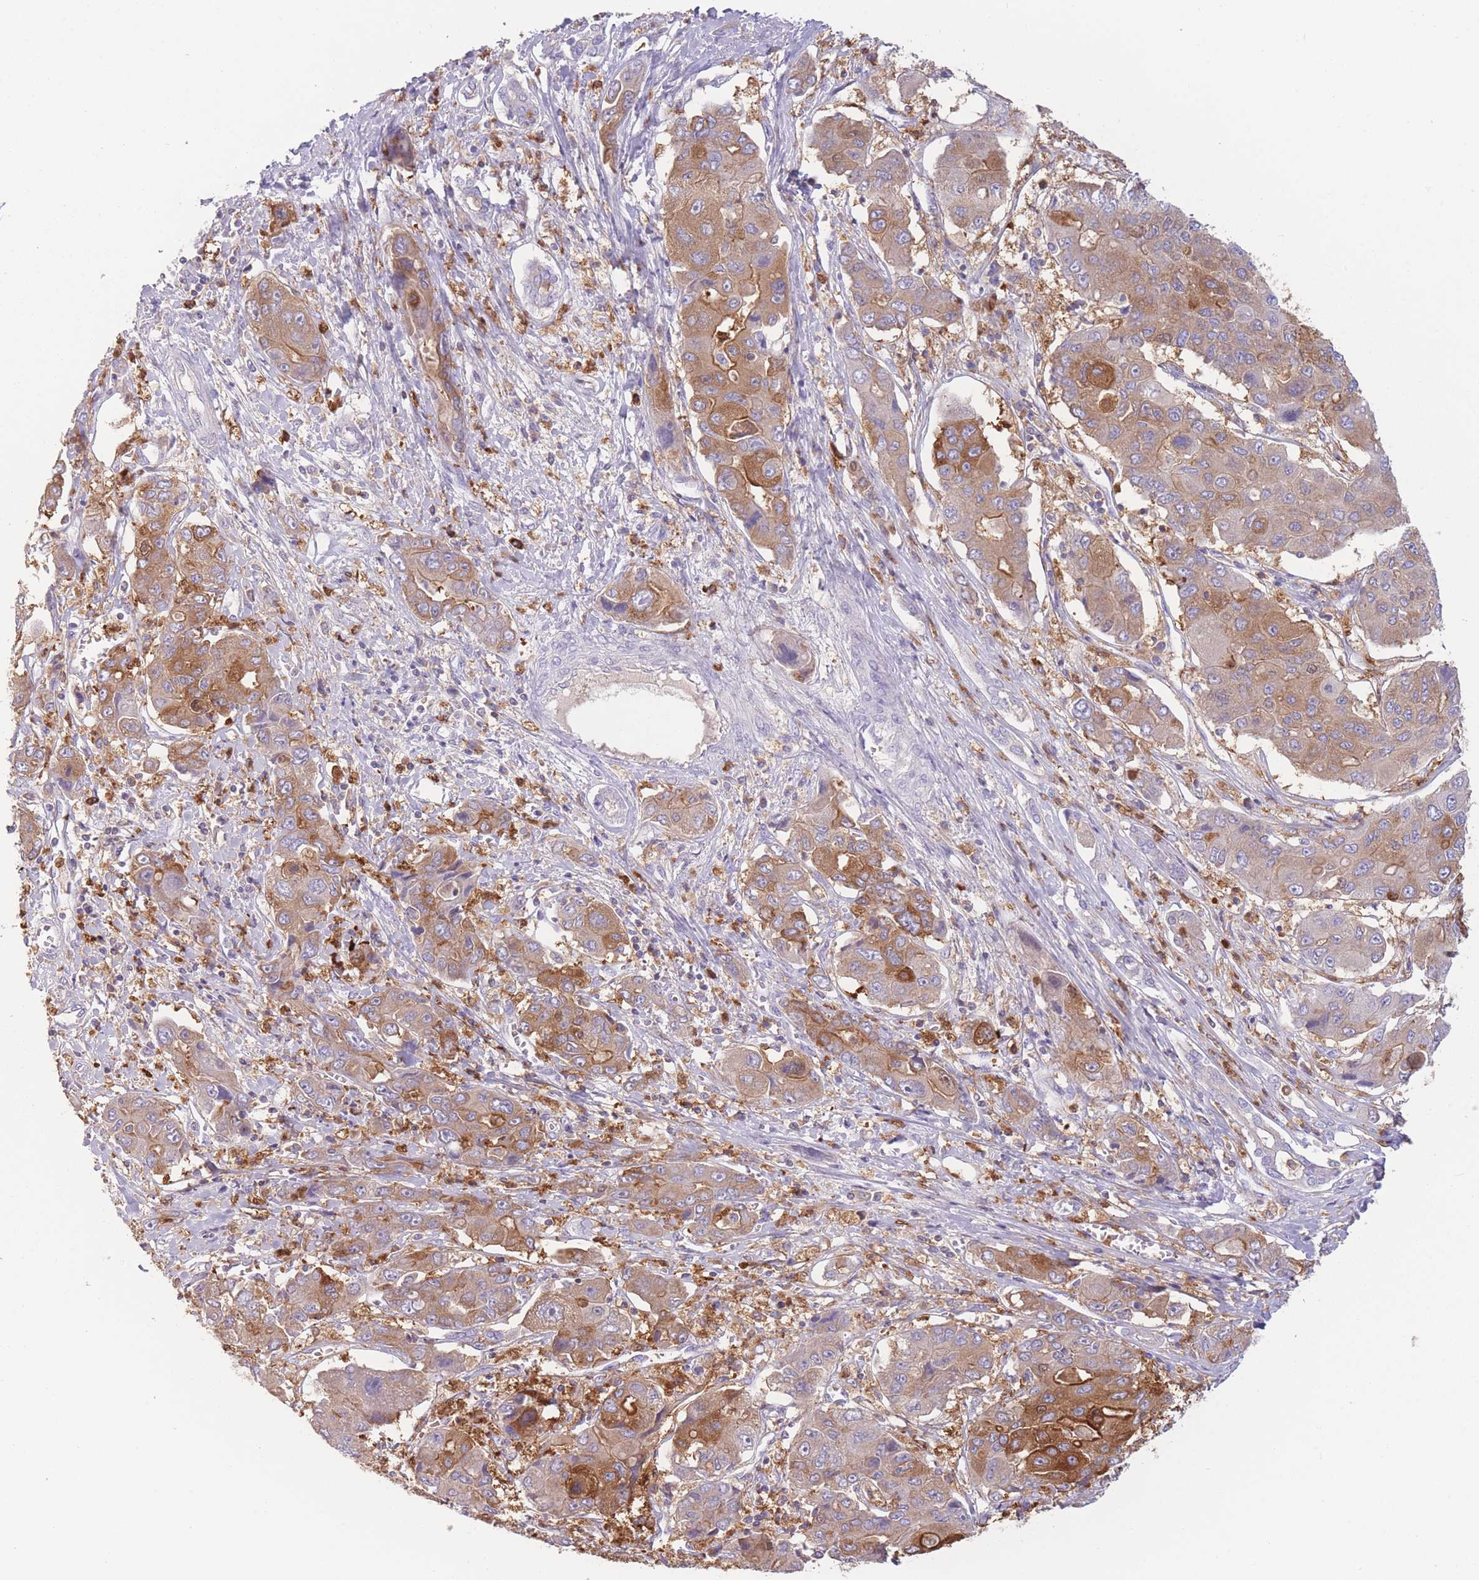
{"staining": {"intensity": "moderate", "quantity": ">75%", "location": "cytoplasmic/membranous"}, "tissue": "liver cancer", "cell_type": "Tumor cells", "image_type": "cancer", "snomed": [{"axis": "morphology", "description": "Cholangiocarcinoma"}, {"axis": "topography", "description": "Liver"}], "caption": "Moderate cytoplasmic/membranous positivity is seen in about >75% of tumor cells in cholangiocarcinoma (liver). (DAB IHC with brightfield microscopy, high magnification).", "gene": "ST3GAL4", "patient": {"sex": "male", "age": 67}}